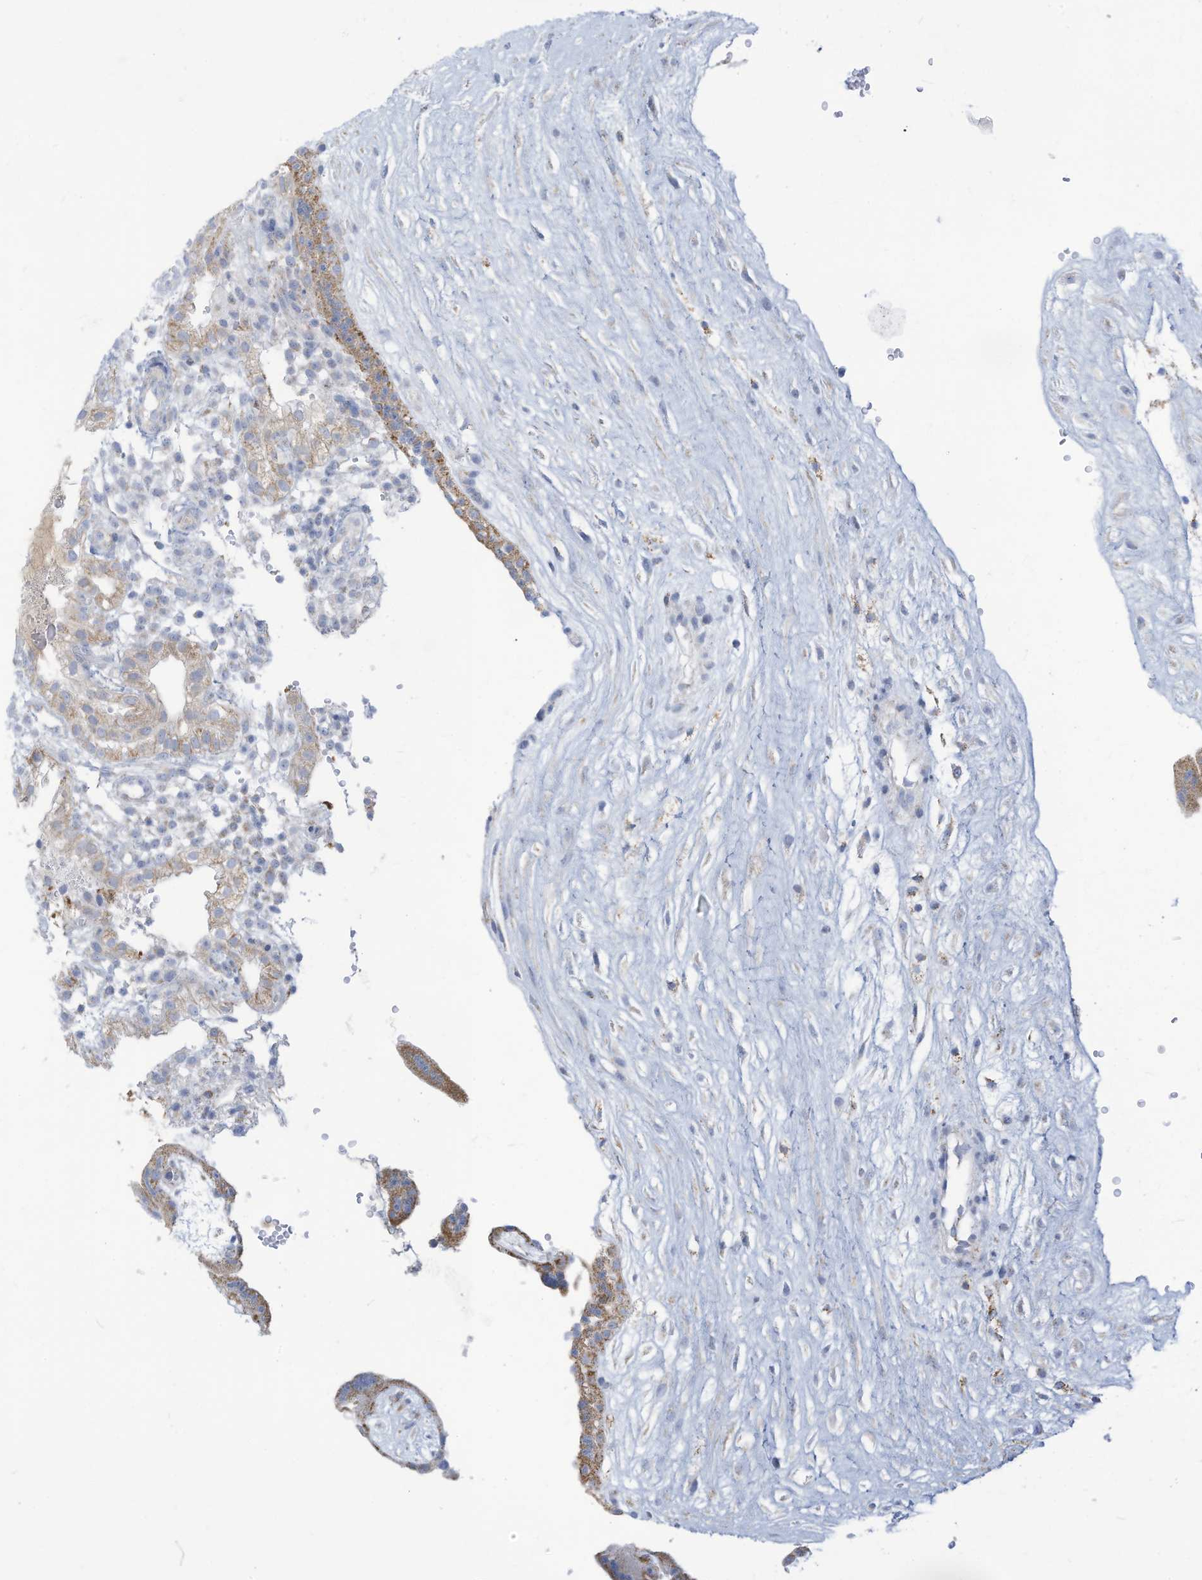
{"staining": {"intensity": "weak", "quantity": "<25%", "location": "cytoplasmic/membranous"}, "tissue": "placenta", "cell_type": "Decidual cells", "image_type": "normal", "snomed": [{"axis": "morphology", "description": "Normal tissue, NOS"}, {"axis": "topography", "description": "Placenta"}], "caption": "DAB immunohistochemical staining of unremarkable placenta demonstrates no significant staining in decidual cells. (DAB IHC, high magnification).", "gene": "NLN", "patient": {"sex": "female", "age": 18}}